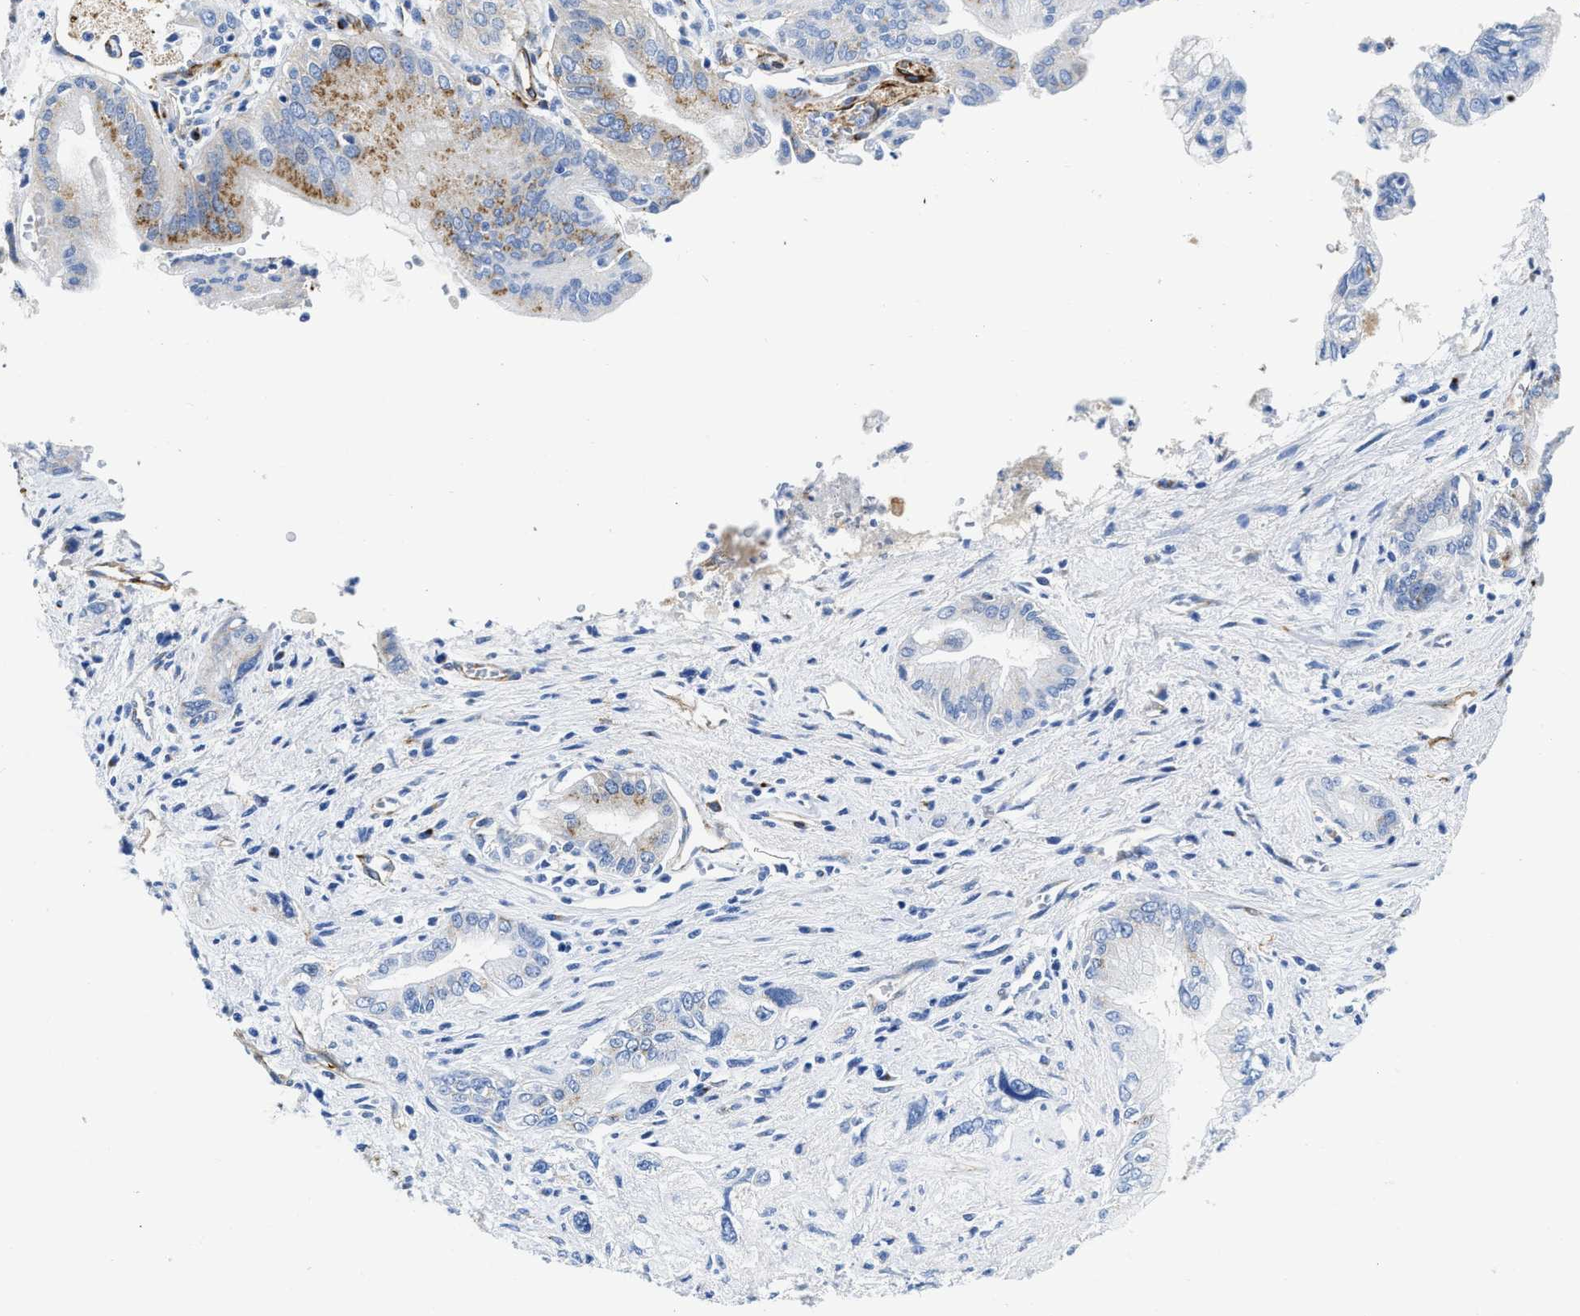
{"staining": {"intensity": "moderate", "quantity": "<25%", "location": "cytoplasmic/membranous"}, "tissue": "pancreatic cancer", "cell_type": "Tumor cells", "image_type": "cancer", "snomed": [{"axis": "morphology", "description": "Adenocarcinoma, NOS"}, {"axis": "topography", "description": "Pancreas"}], "caption": "DAB (3,3'-diaminobenzidine) immunohistochemical staining of human adenocarcinoma (pancreatic) reveals moderate cytoplasmic/membranous protein staining in about <25% of tumor cells.", "gene": "TVP23B", "patient": {"sex": "female", "age": 73}}